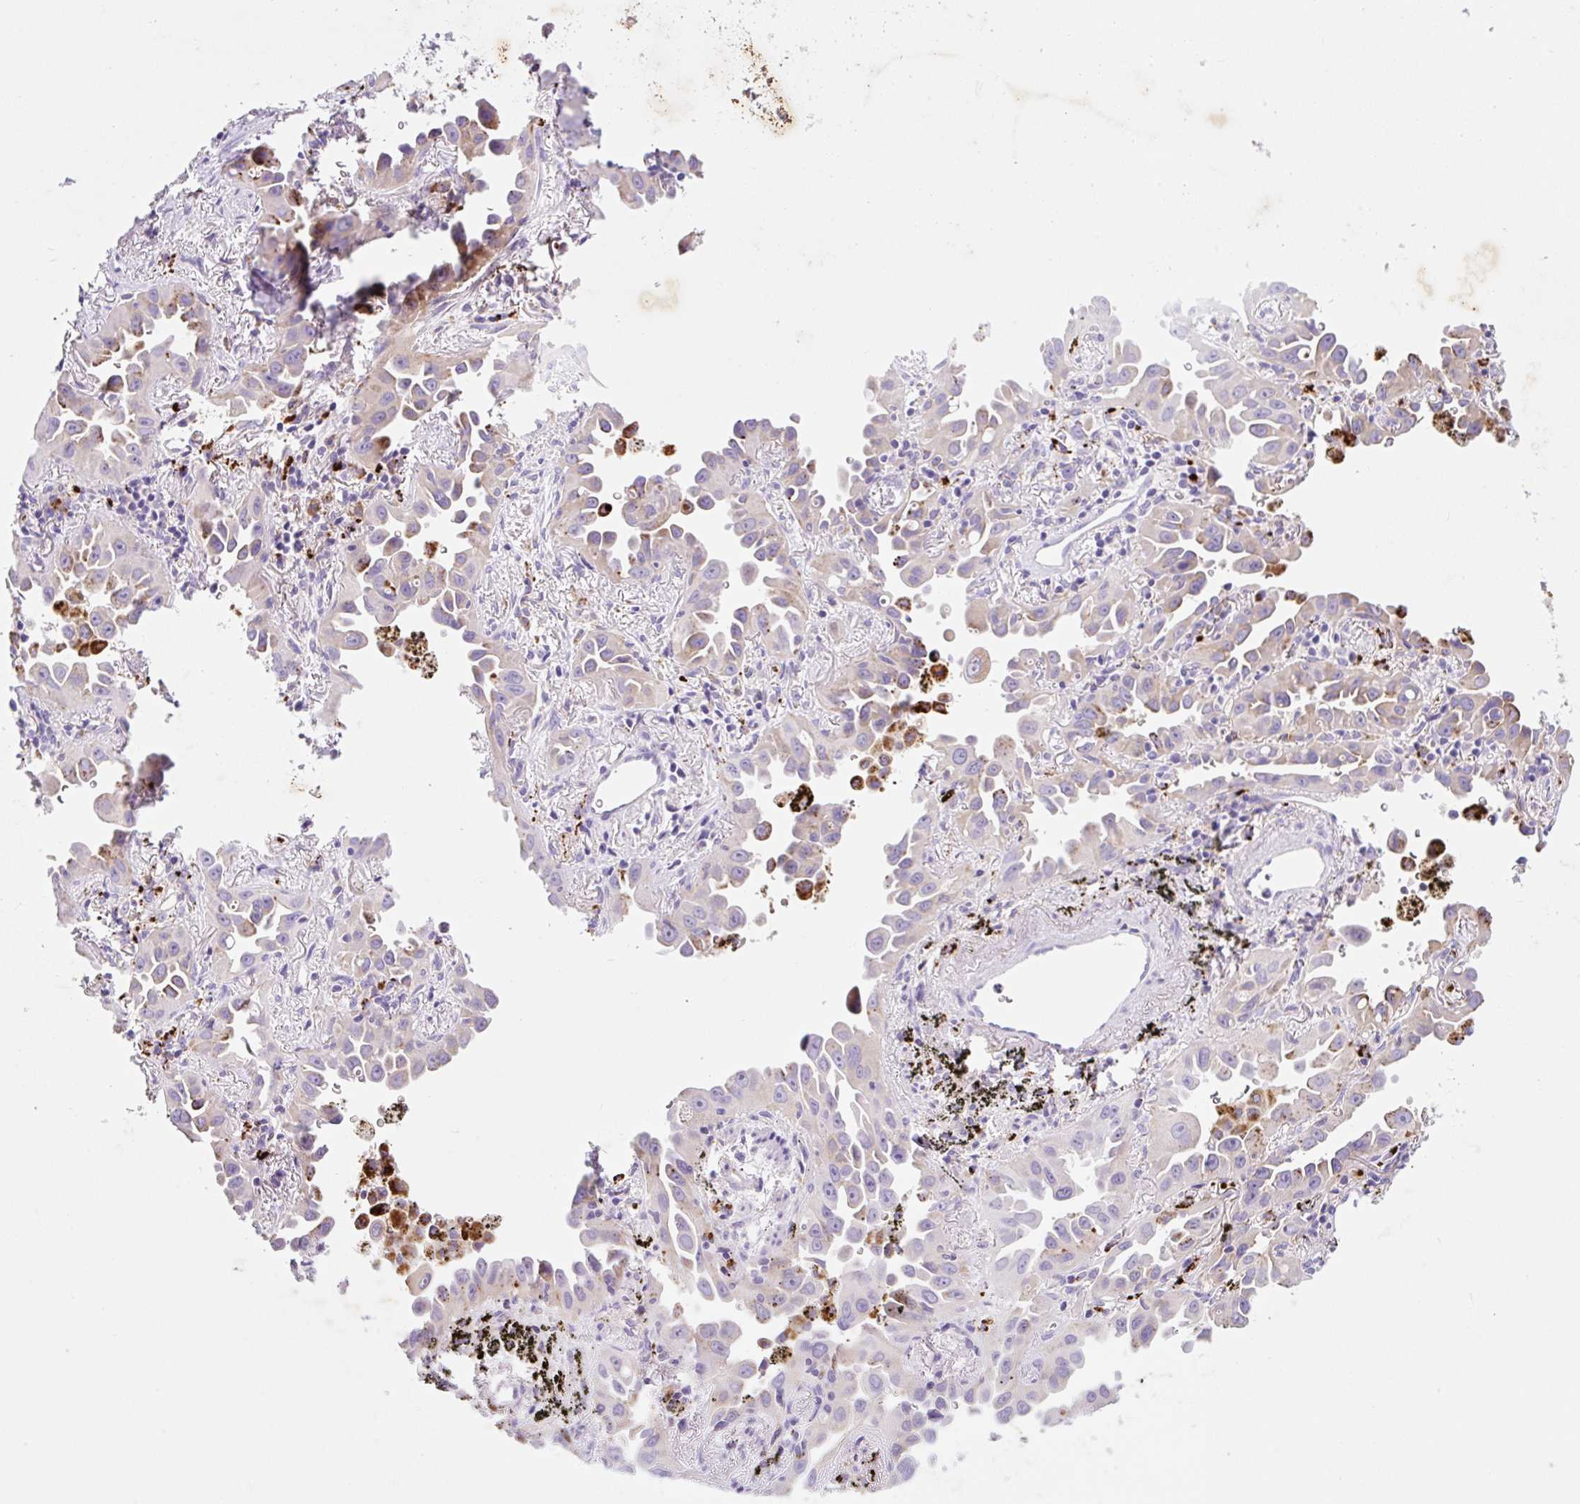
{"staining": {"intensity": "negative", "quantity": "none", "location": "none"}, "tissue": "lung cancer", "cell_type": "Tumor cells", "image_type": "cancer", "snomed": [{"axis": "morphology", "description": "Adenocarcinoma, NOS"}, {"axis": "topography", "description": "Lung"}], "caption": "Immunohistochemistry (IHC) of lung adenocarcinoma displays no staining in tumor cells.", "gene": "HEXA", "patient": {"sex": "male", "age": 68}}